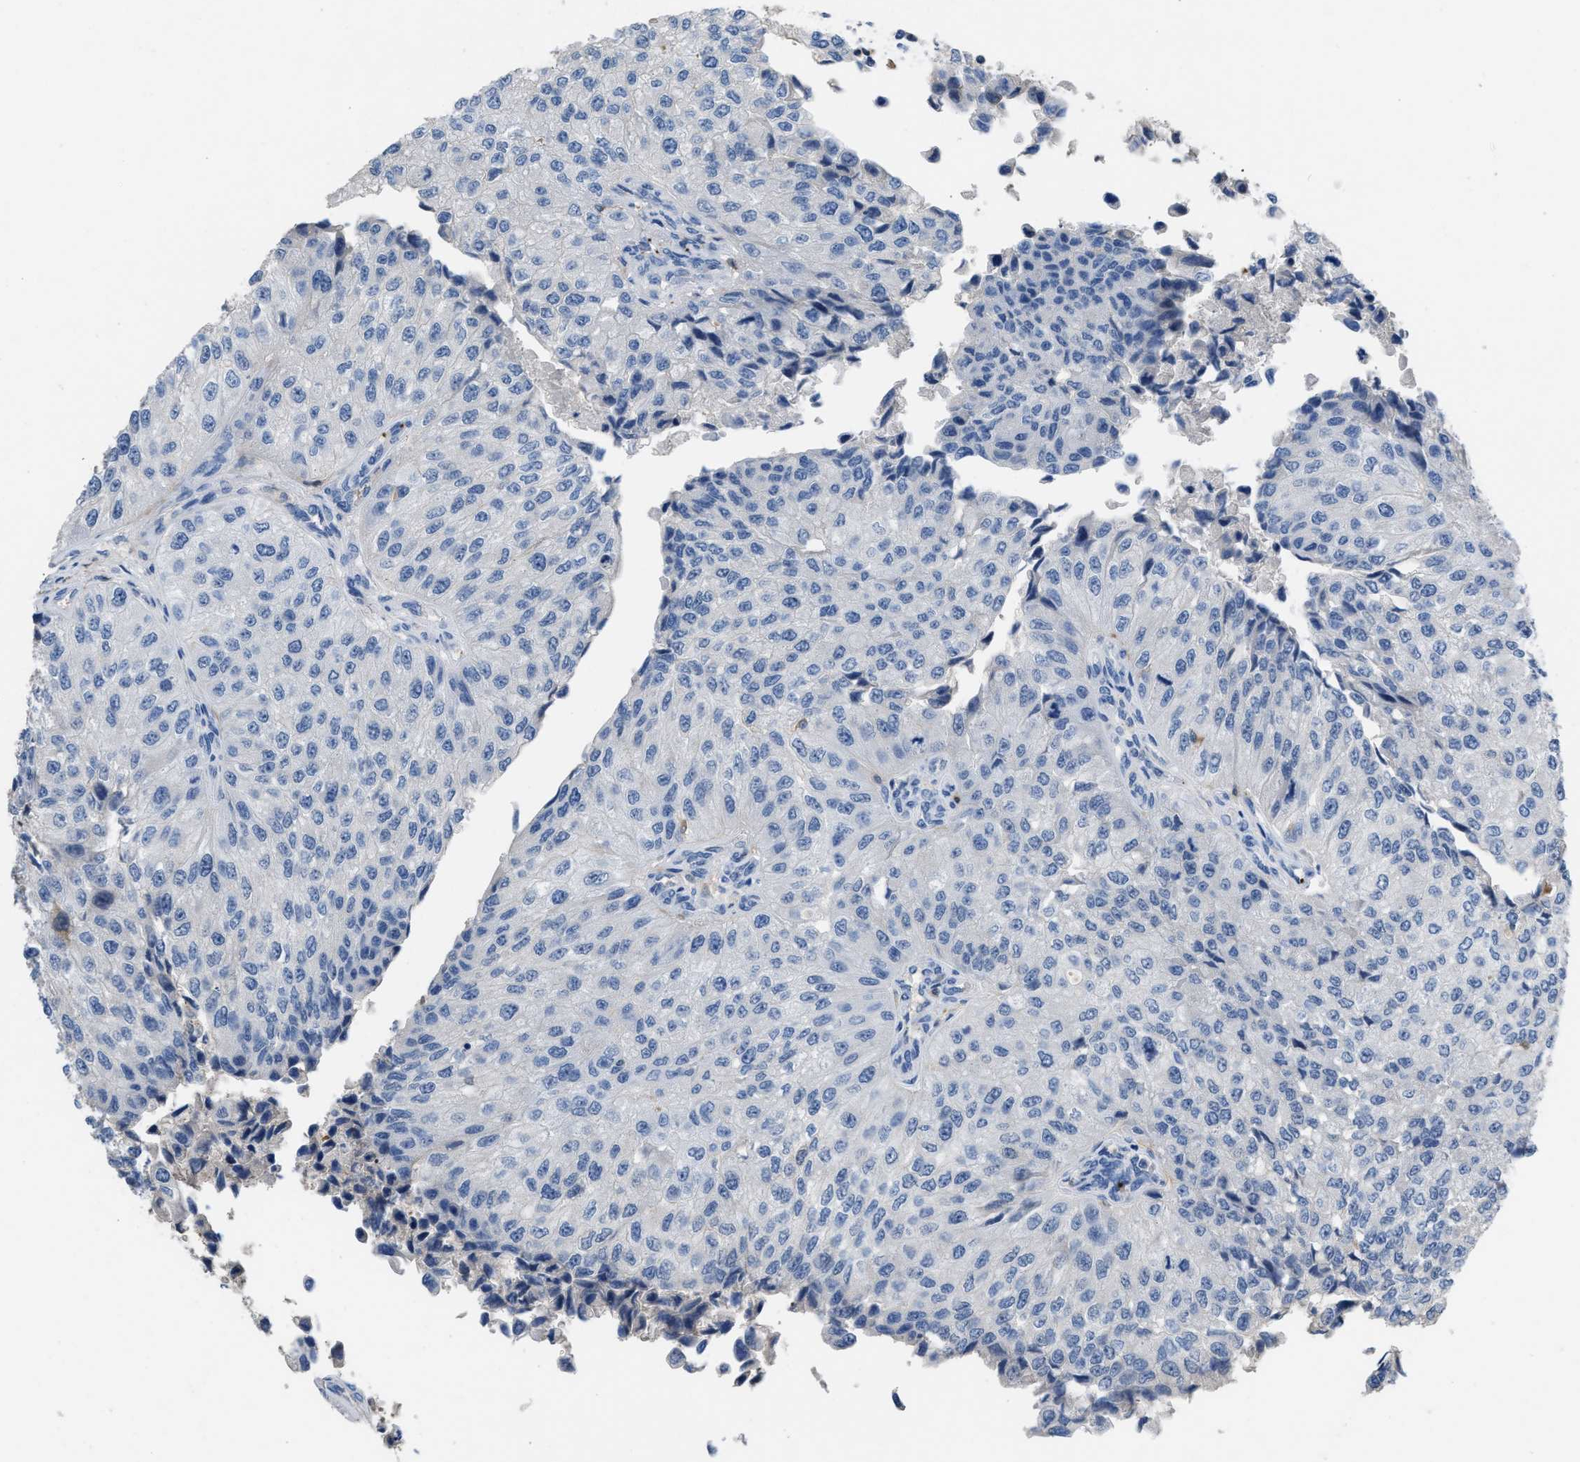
{"staining": {"intensity": "negative", "quantity": "none", "location": "none"}, "tissue": "urothelial cancer", "cell_type": "Tumor cells", "image_type": "cancer", "snomed": [{"axis": "morphology", "description": "Urothelial carcinoma, High grade"}, {"axis": "topography", "description": "Kidney"}, {"axis": "topography", "description": "Urinary bladder"}], "caption": "This is an IHC histopathology image of human urothelial cancer. There is no positivity in tumor cells.", "gene": "FGF18", "patient": {"sex": "male", "age": 77}}